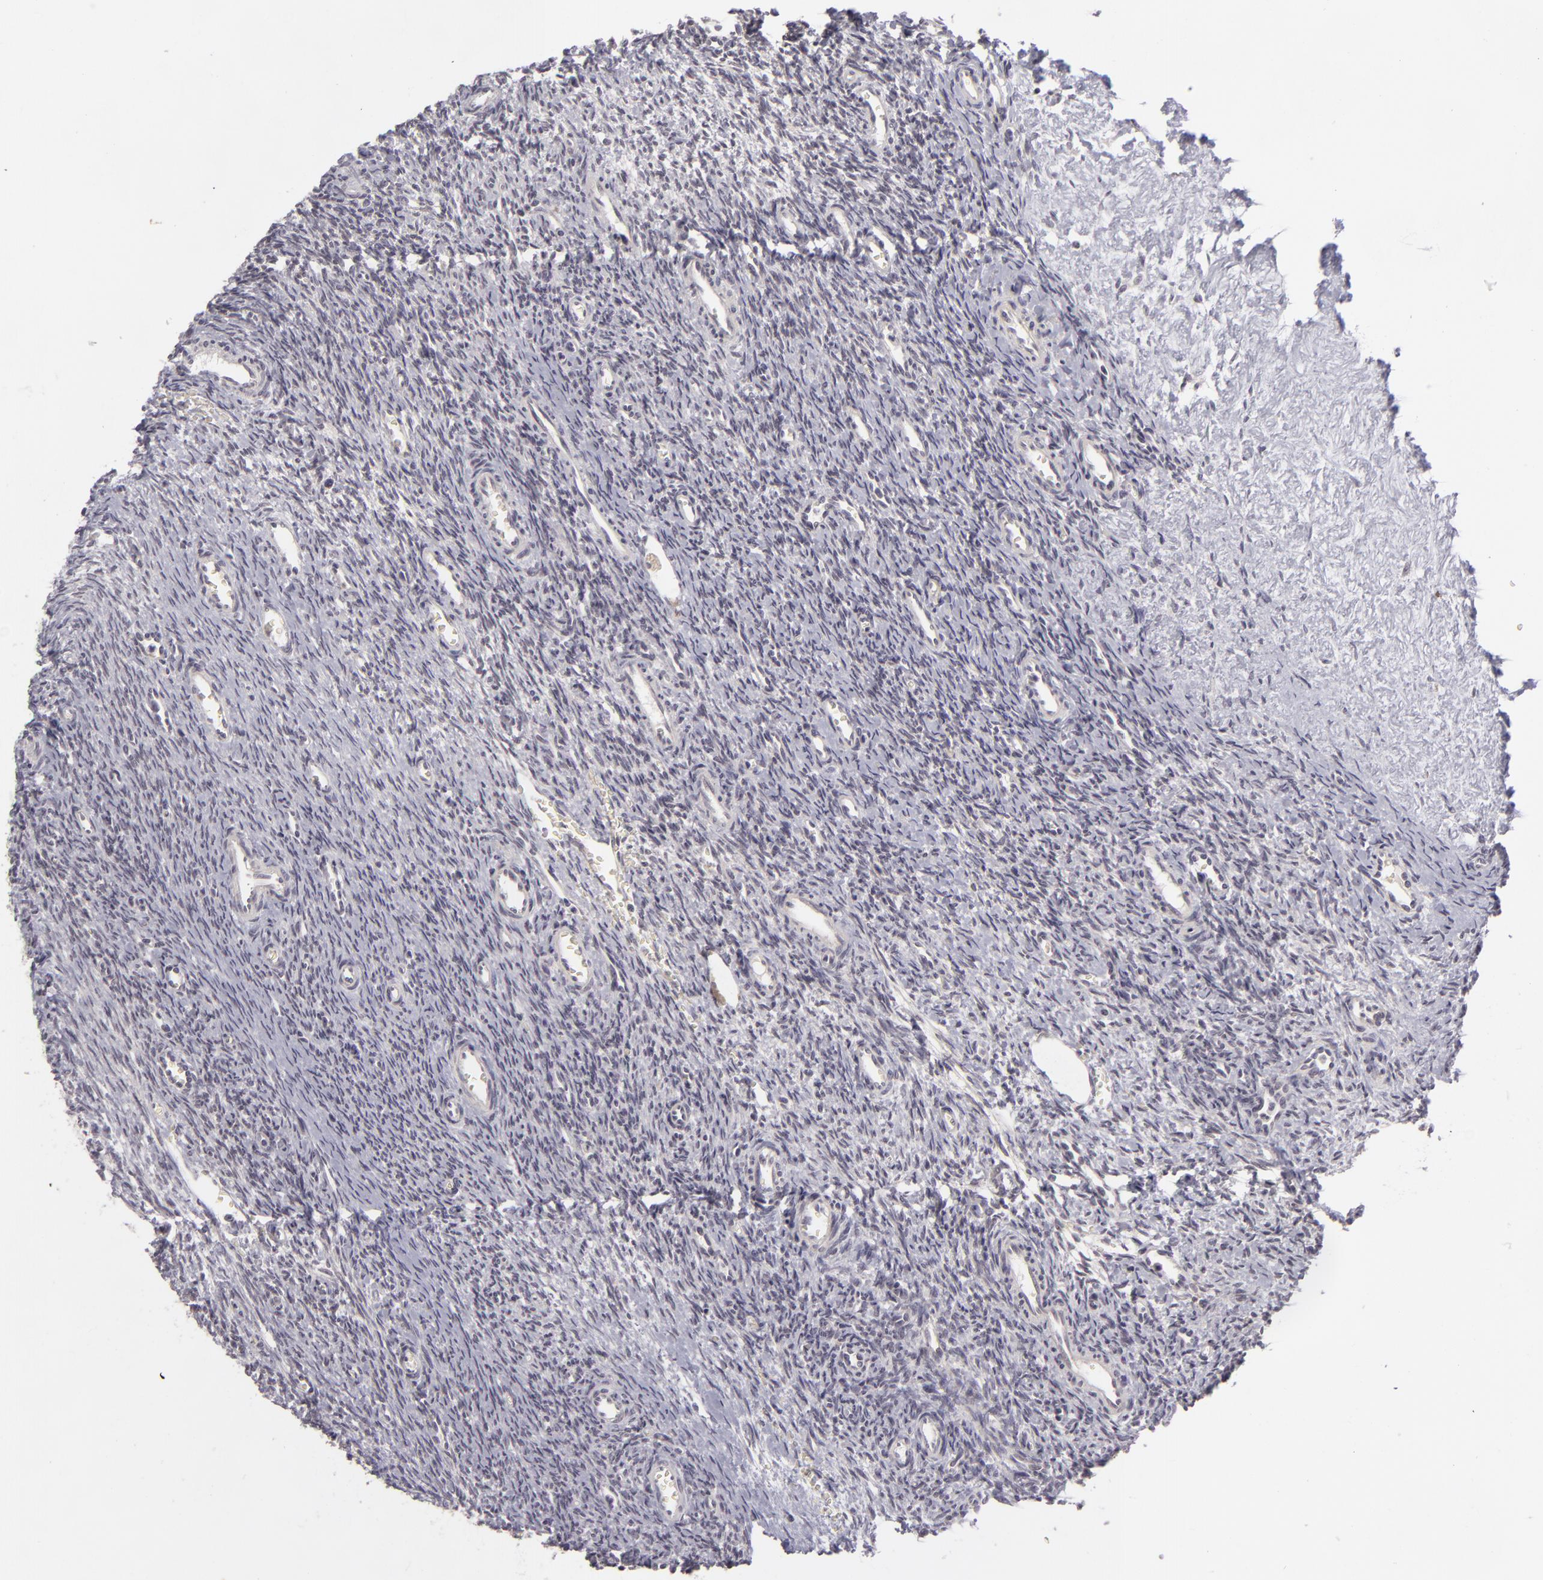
{"staining": {"intensity": "negative", "quantity": "none", "location": "none"}, "tissue": "ovary", "cell_type": "Follicle cells", "image_type": "normal", "snomed": [{"axis": "morphology", "description": "Normal tissue, NOS"}, {"axis": "topography", "description": "Ovary"}], "caption": "DAB immunohistochemical staining of unremarkable human ovary shows no significant staining in follicle cells. (DAB immunohistochemistry (IHC), high magnification).", "gene": "DLG3", "patient": {"sex": "female", "age": 39}}